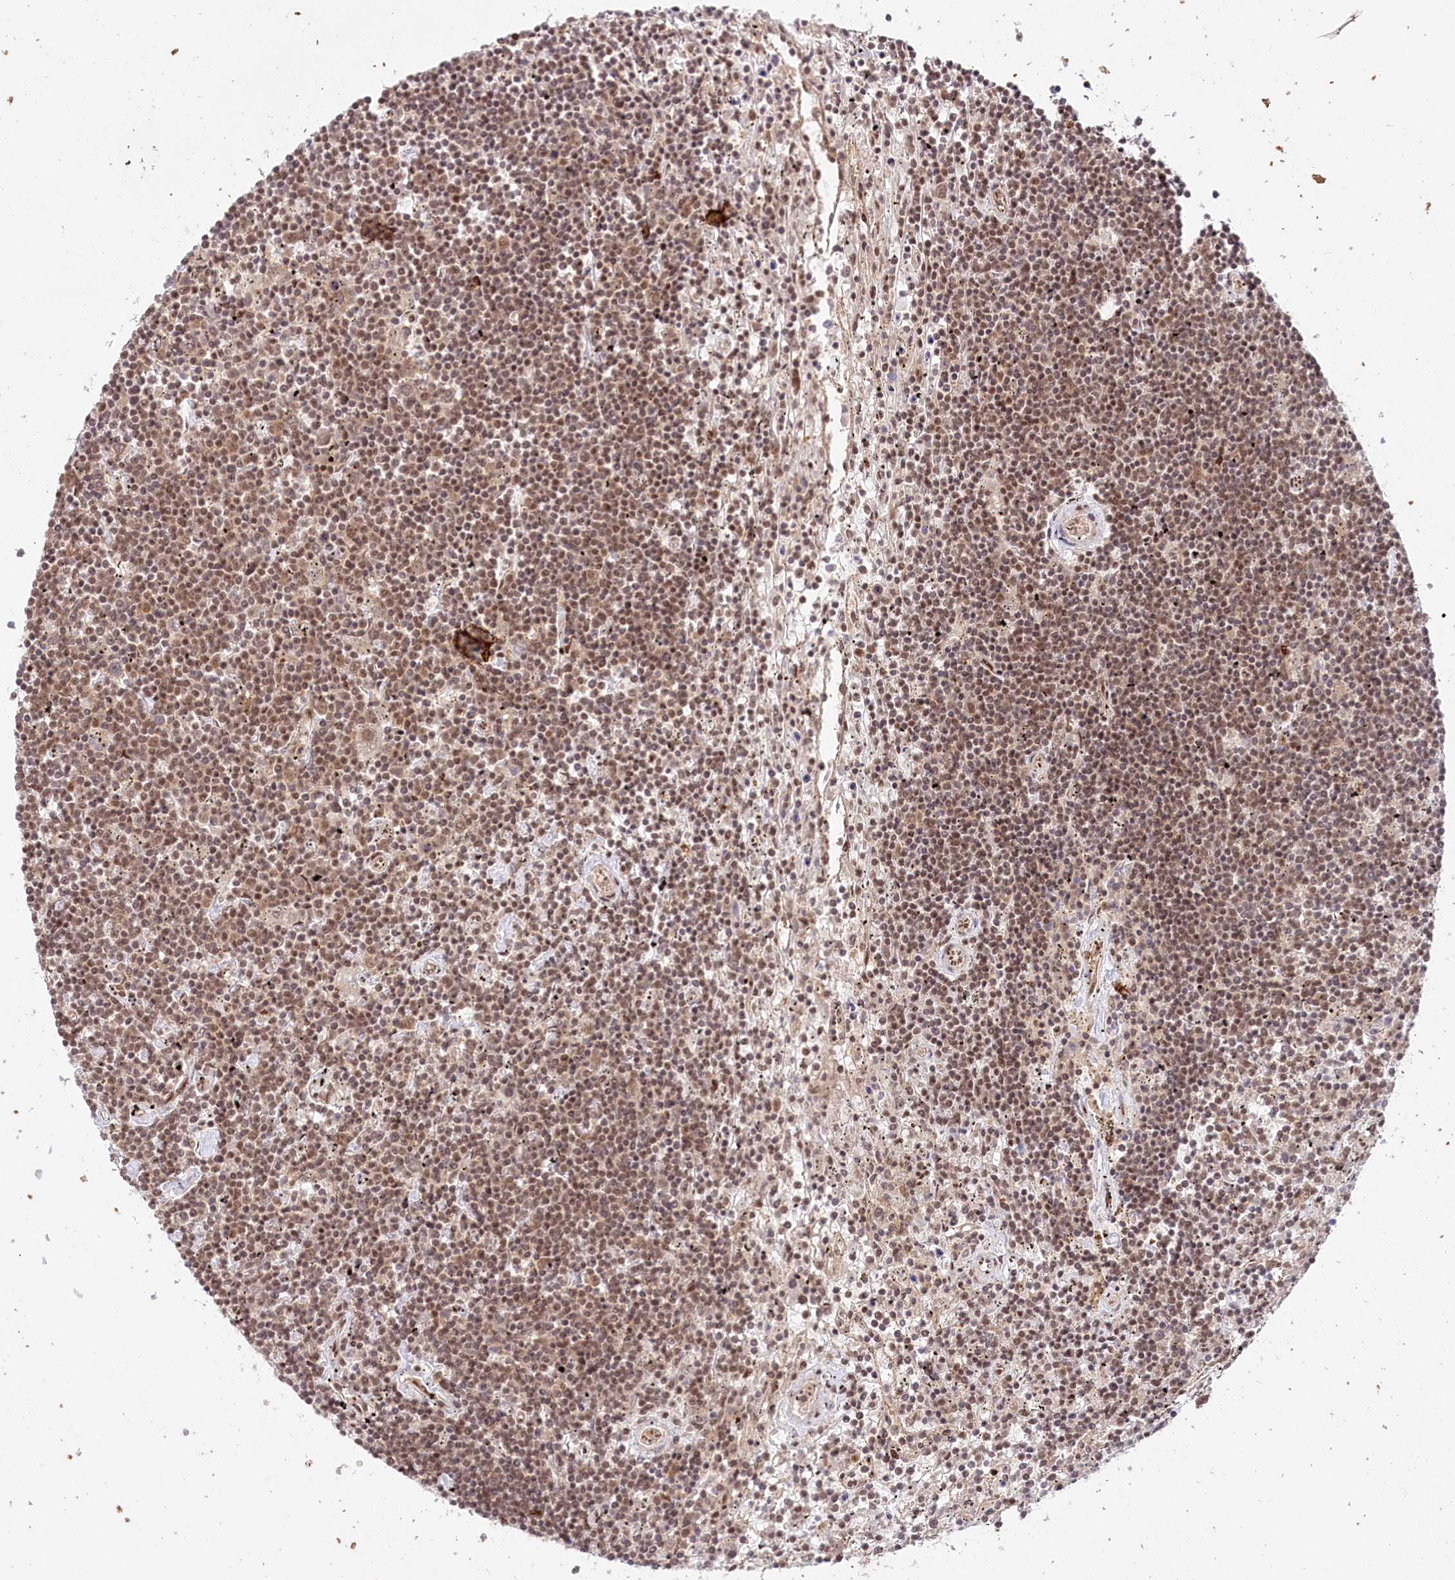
{"staining": {"intensity": "moderate", "quantity": ">75%", "location": "cytoplasmic/membranous,nuclear"}, "tissue": "lymphoma", "cell_type": "Tumor cells", "image_type": "cancer", "snomed": [{"axis": "morphology", "description": "Malignant lymphoma, non-Hodgkin's type, Low grade"}, {"axis": "topography", "description": "Spleen"}], "caption": "IHC micrograph of neoplastic tissue: low-grade malignant lymphoma, non-Hodgkin's type stained using immunohistochemistry (IHC) reveals medium levels of moderate protein expression localized specifically in the cytoplasmic/membranous and nuclear of tumor cells, appearing as a cytoplasmic/membranous and nuclear brown color.", "gene": "CCDC65", "patient": {"sex": "male", "age": 76}}